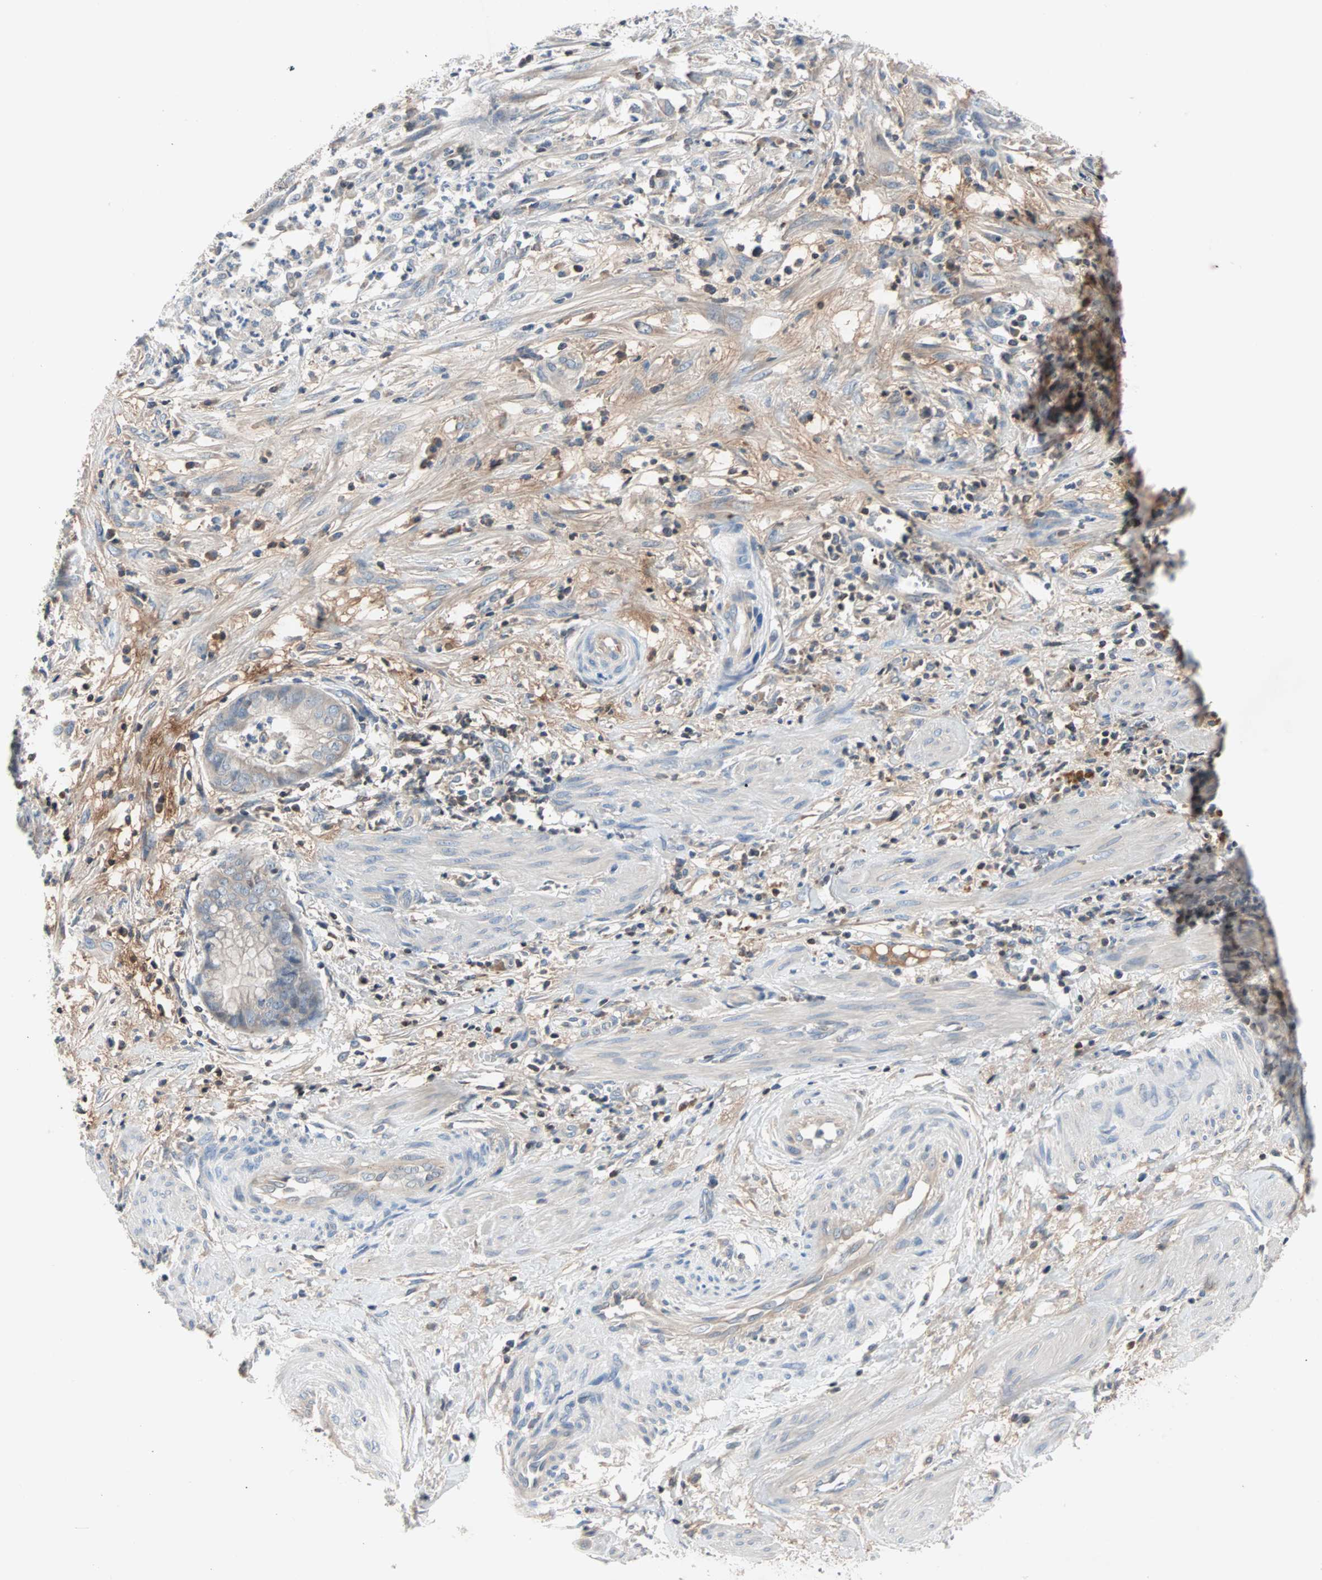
{"staining": {"intensity": "negative", "quantity": "none", "location": "none"}, "tissue": "endometrial cancer", "cell_type": "Tumor cells", "image_type": "cancer", "snomed": [{"axis": "morphology", "description": "Necrosis, NOS"}, {"axis": "morphology", "description": "Adenocarcinoma, NOS"}, {"axis": "topography", "description": "Endometrium"}], "caption": "DAB immunohistochemical staining of human endometrial cancer displays no significant expression in tumor cells.", "gene": "MAP4K1", "patient": {"sex": "female", "age": 79}}